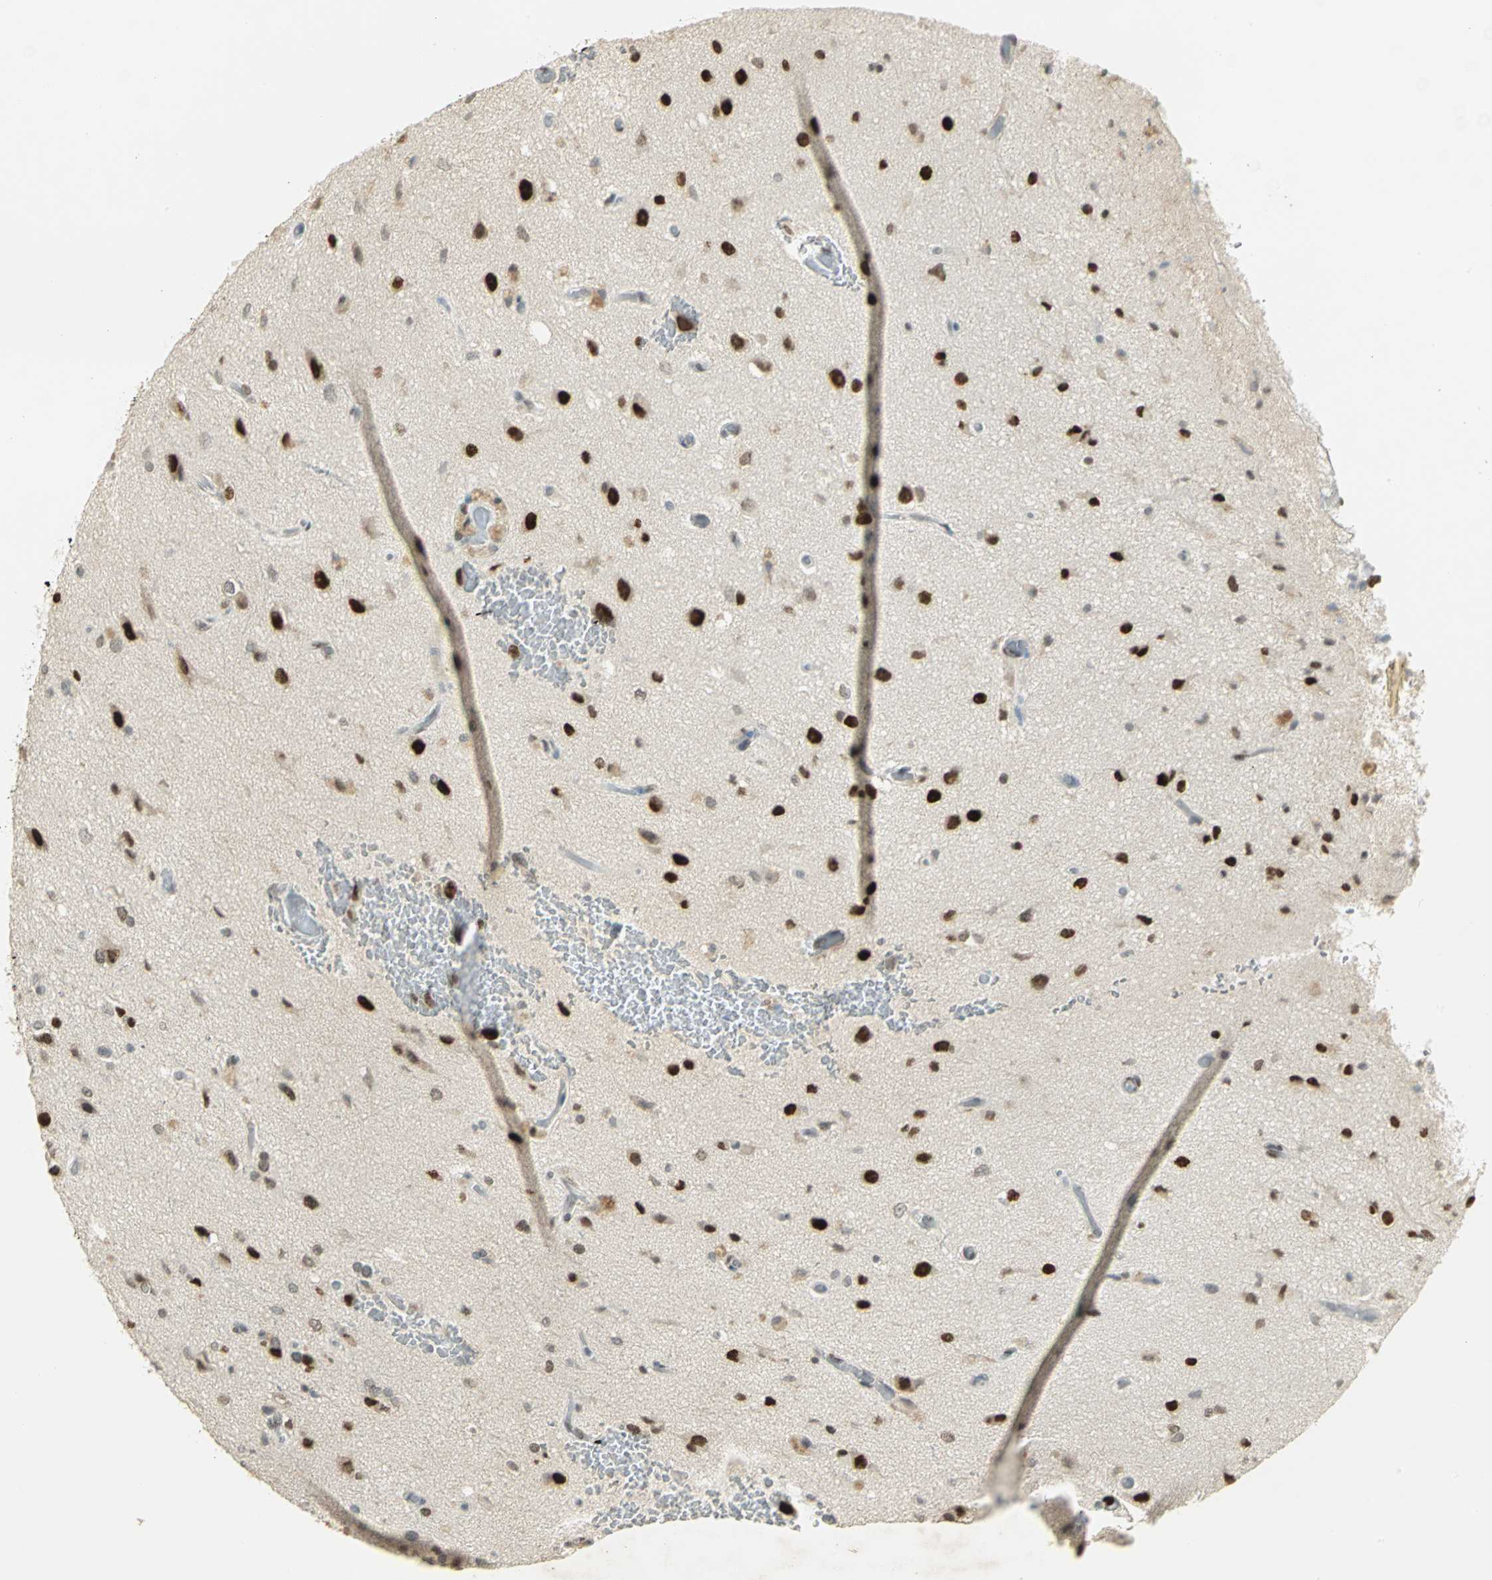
{"staining": {"intensity": "strong", "quantity": "25%-75%", "location": "nuclear"}, "tissue": "glioma", "cell_type": "Tumor cells", "image_type": "cancer", "snomed": [{"axis": "morphology", "description": "Glioma, malignant, High grade"}, {"axis": "topography", "description": "Brain"}], "caption": "Immunohistochemistry micrograph of glioma stained for a protein (brown), which reveals high levels of strong nuclear positivity in about 25%-75% of tumor cells.", "gene": "AK6", "patient": {"sex": "male", "age": 47}}